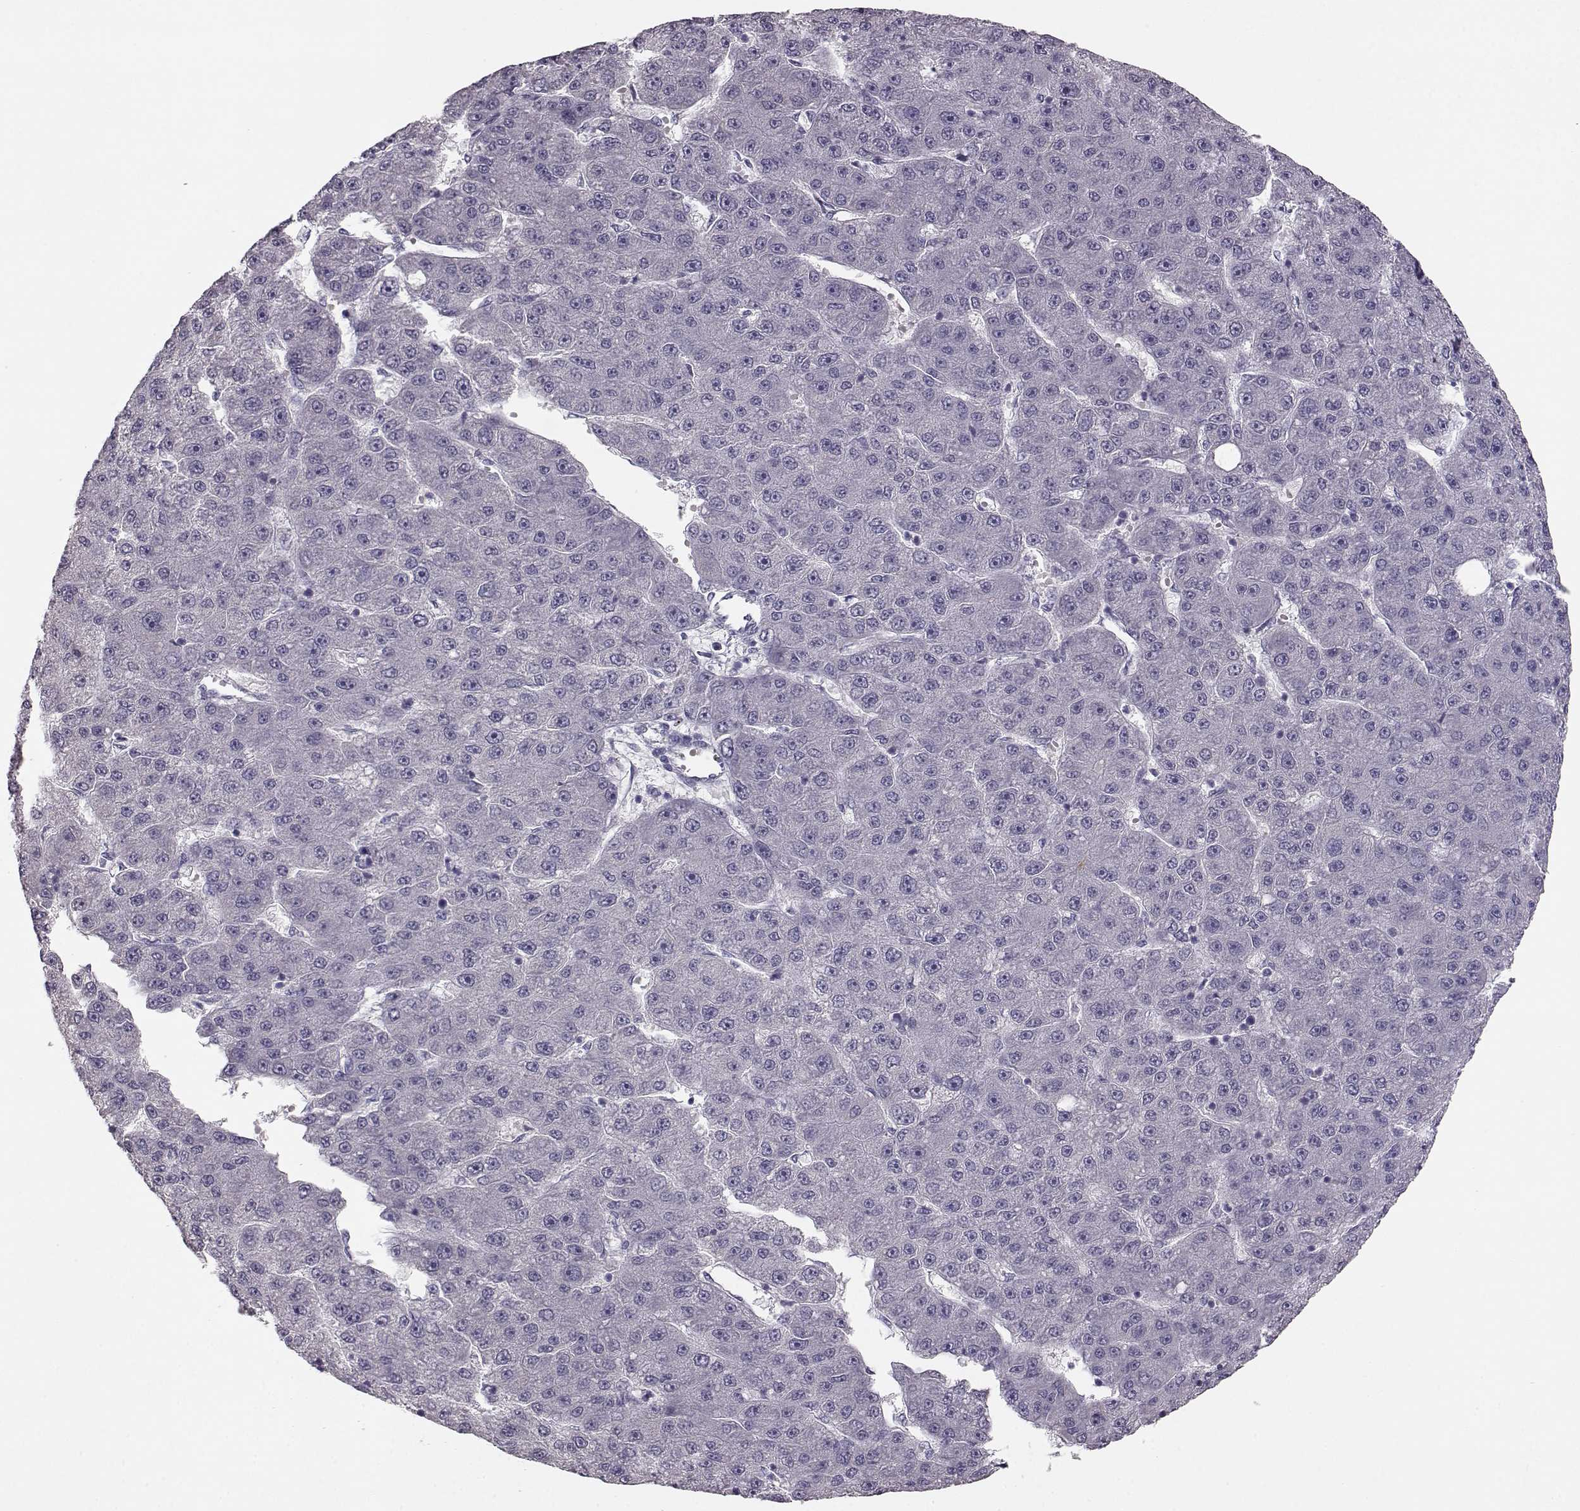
{"staining": {"intensity": "negative", "quantity": "none", "location": "none"}, "tissue": "liver cancer", "cell_type": "Tumor cells", "image_type": "cancer", "snomed": [{"axis": "morphology", "description": "Carcinoma, Hepatocellular, NOS"}, {"axis": "topography", "description": "Liver"}], "caption": "Tumor cells show no significant staining in hepatocellular carcinoma (liver).", "gene": "BFSP2", "patient": {"sex": "male", "age": 67}}